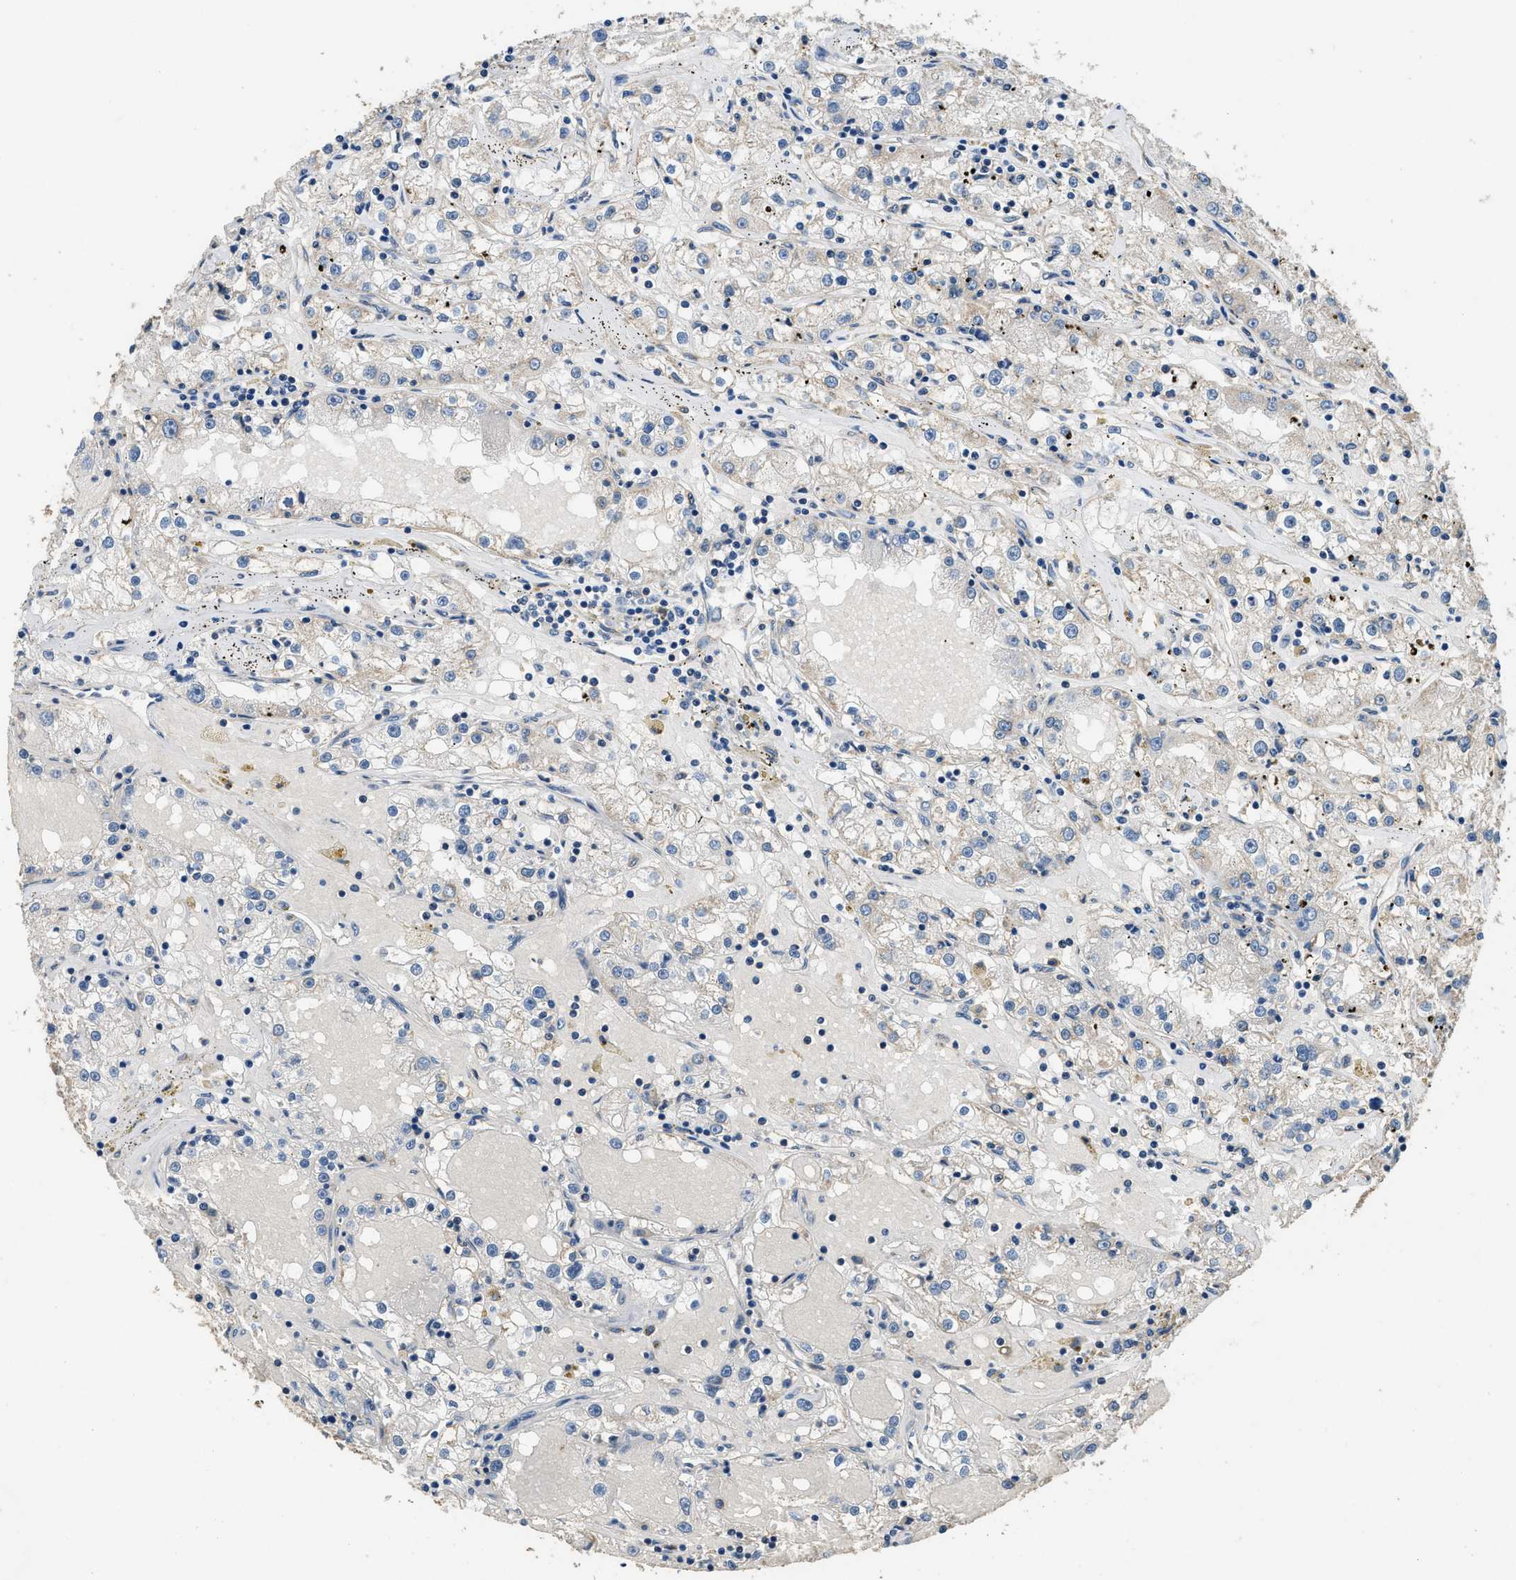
{"staining": {"intensity": "weak", "quantity": "<25%", "location": "cytoplasmic/membranous"}, "tissue": "renal cancer", "cell_type": "Tumor cells", "image_type": "cancer", "snomed": [{"axis": "morphology", "description": "Adenocarcinoma, NOS"}, {"axis": "topography", "description": "Kidney"}], "caption": "A high-resolution photomicrograph shows immunohistochemistry staining of renal adenocarcinoma, which displays no significant staining in tumor cells.", "gene": "SSH2", "patient": {"sex": "male", "age": 56}}